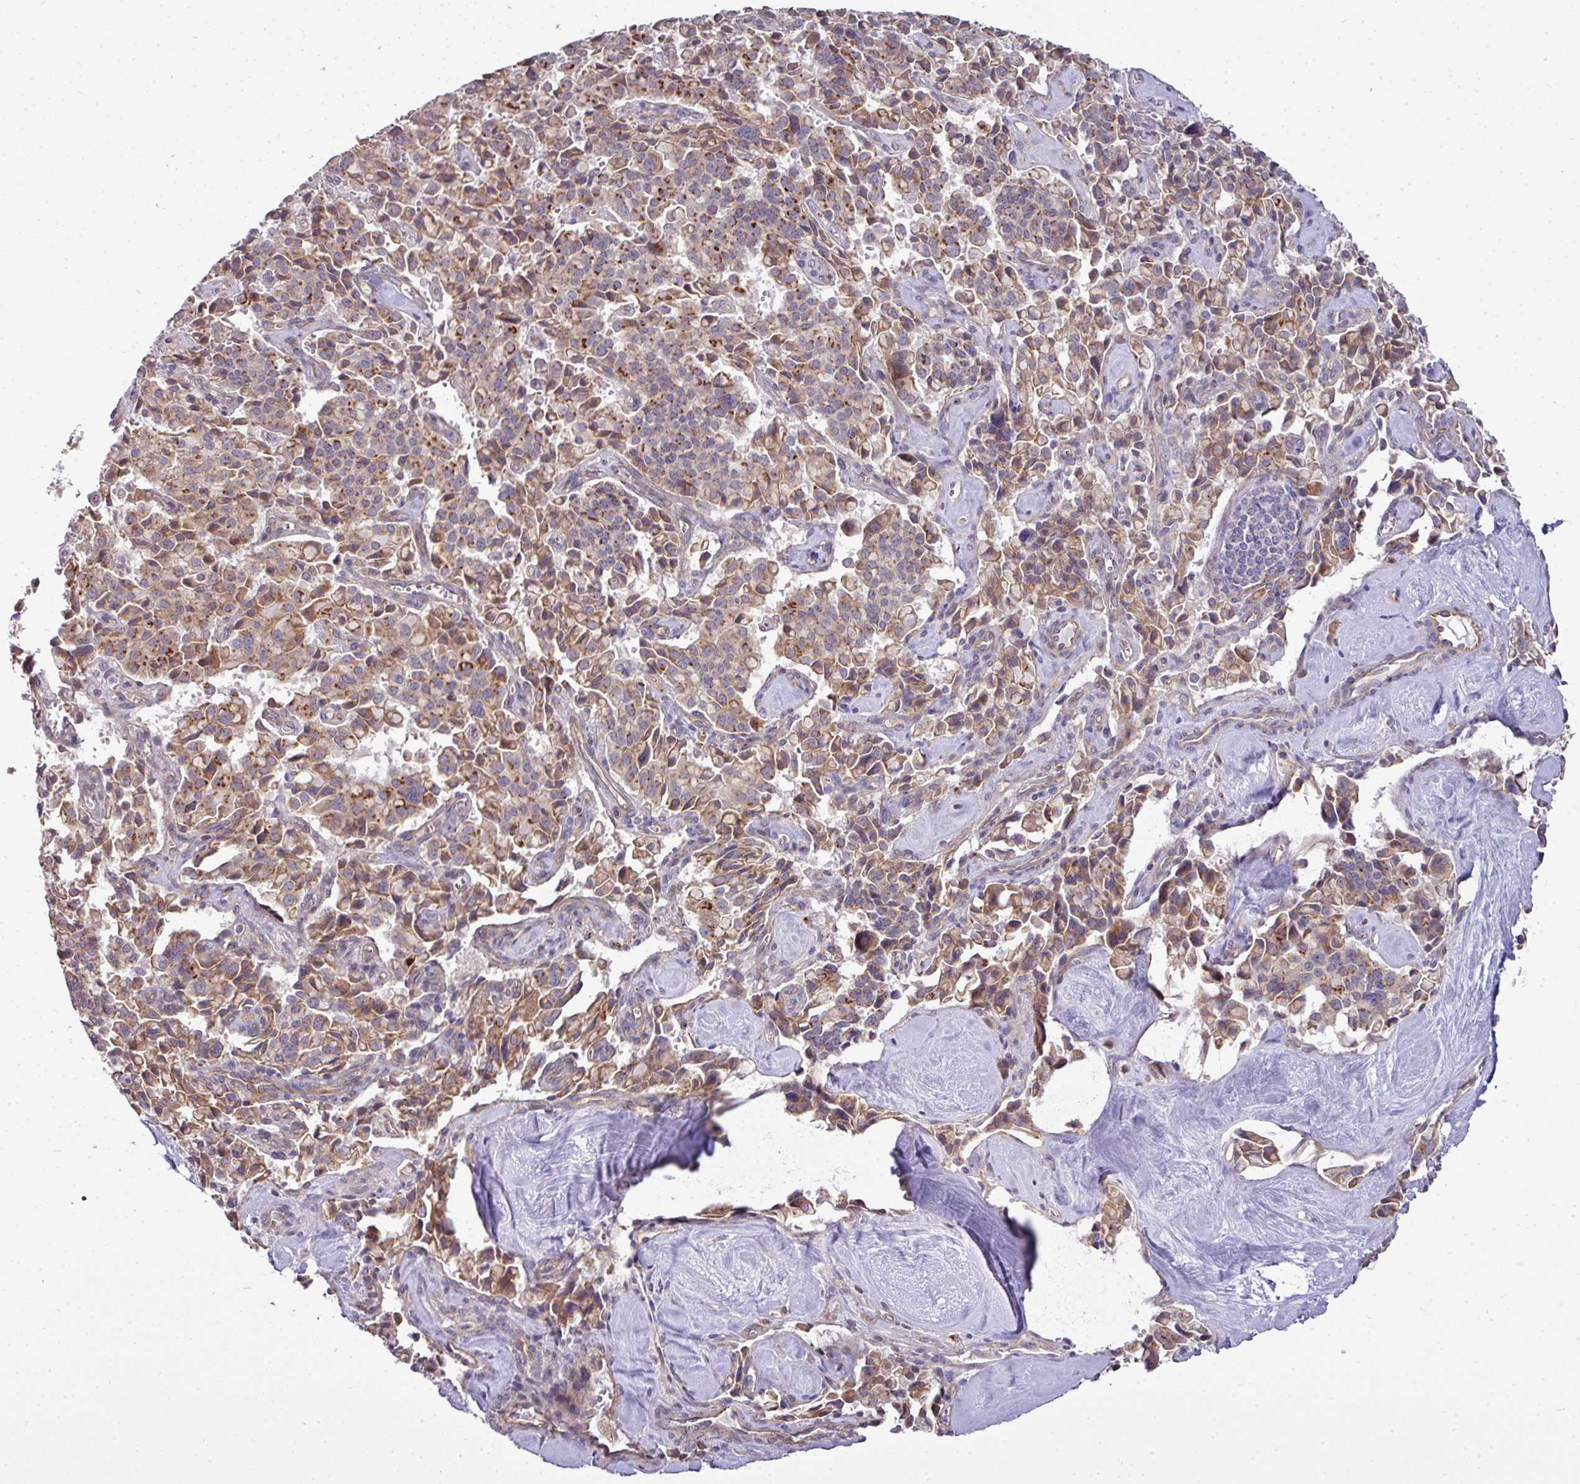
{"staining": {"intensity": "moderate", "quantity": ">75%", "location": "cytoplasmic/membranous"}, "tissue": "pancreatic cancer", "cell_type": "Tumor cells", "image_type": "cancer", "snomed": [{"axis": "morphology", "description": "Adenocarcinoma, NOS"}, {"axis": "topography", "description": "Pancreas"}], "caption": "A brown stain labels moderate cytoplasmic/membranous positivity of a protein in pancreatic cancer tumor cells.", "gene": "TIMMDC1", "patient": {"sex": "male", "age": 65}}